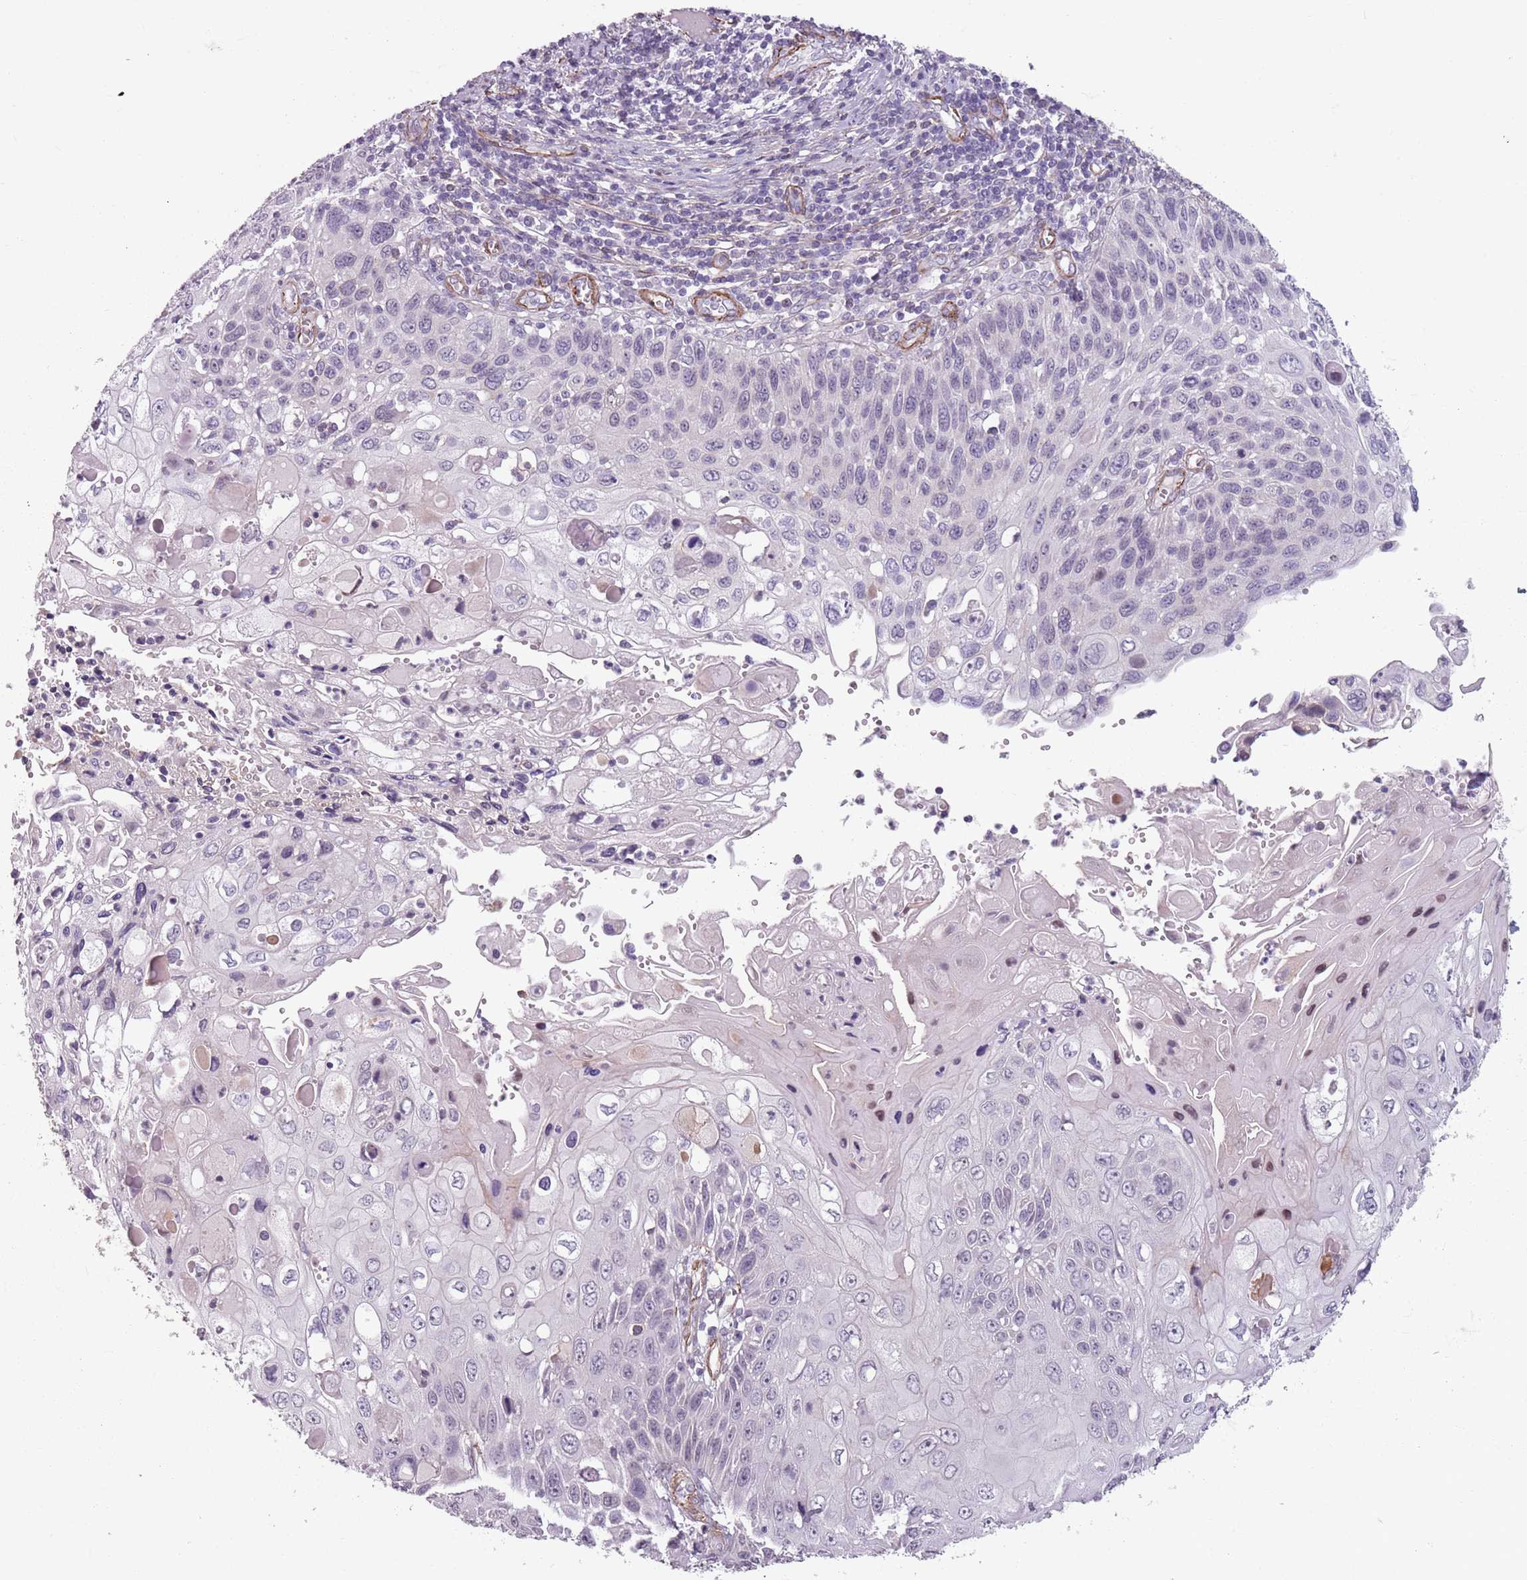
{"staining": {"intensity": "negative", "quantity": "none", "location": "none"}, "tissue": "cervical cancer", "cell_type": "Tumor cells", "image_type": "cancer", "snomed": [{"axis": "morphology", "description": "Squamous cell carcinoma, NOS"}, {"axis": "topography", "description": "Cervix"}], "caption": "Photomicrograph shows no significant protein positivity in tumor cells of cervical squamous cell carcinoma.", "gene": "TMC4", "patient": {"sex": "female", "age": 70}}